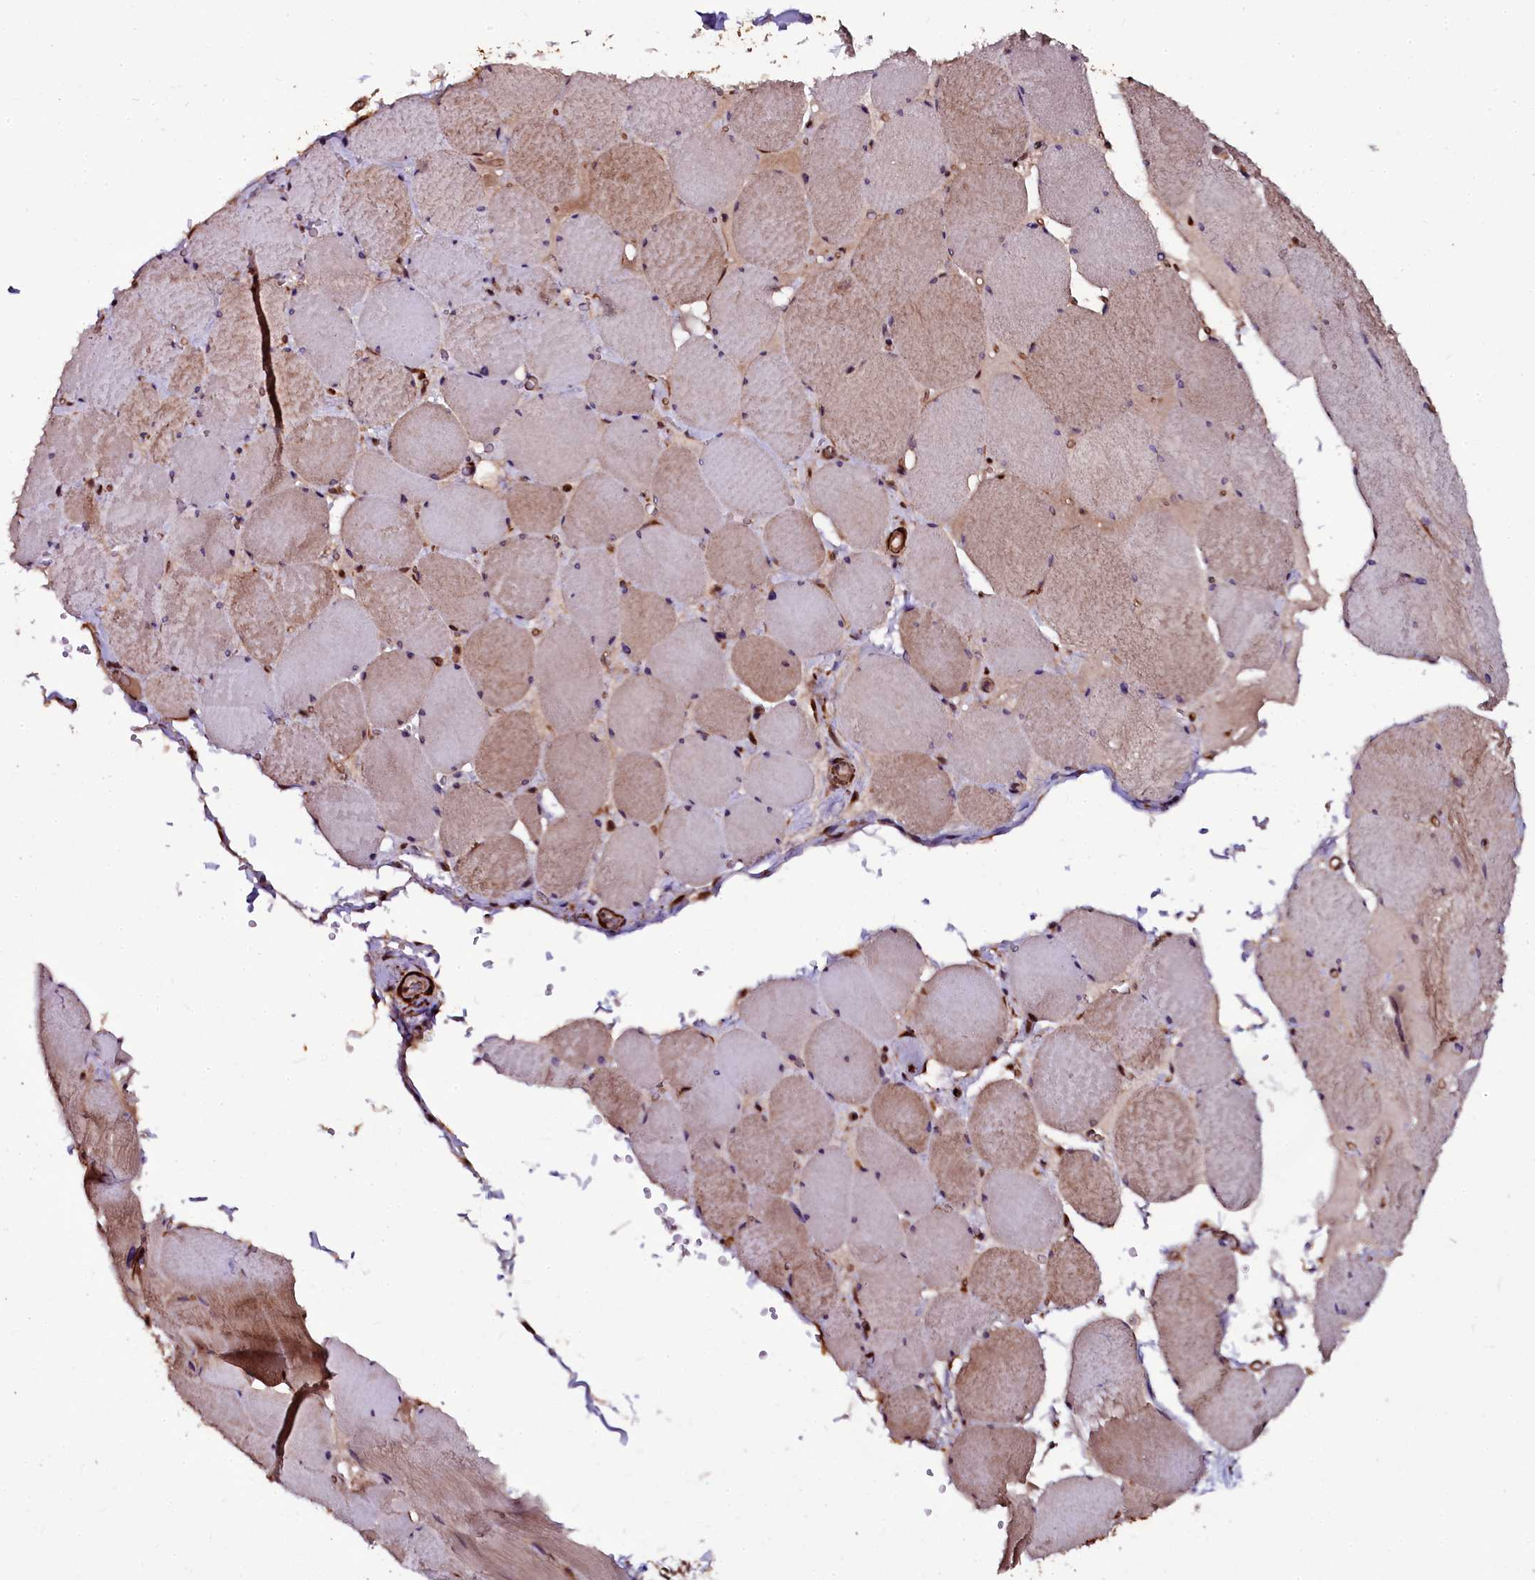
{"staining": {"intensity": "moderate", "quantity": ">75%", "location": "cytoplasmic/membranous,nuclear"}, "tissue": "skeletal muscle", "cell_type": "Myocytes", "image_type": "normal", "snomed": [{"axis": "morphology", "description": "Normal tissue, NOS"}, {"axis": "topography", "description": "Skeletal muscle"}, {"axis": "topography", "description": "Head-Neck"}], "caption": "This histopathology image shows IHC staining of benign skeletal muscle, with medium moderate cytoplasmic/membranous,nuclear expression in about >75% of myocytes.", "gene": "N4BP1", "patient": {"sex": "male", "age": 66}}